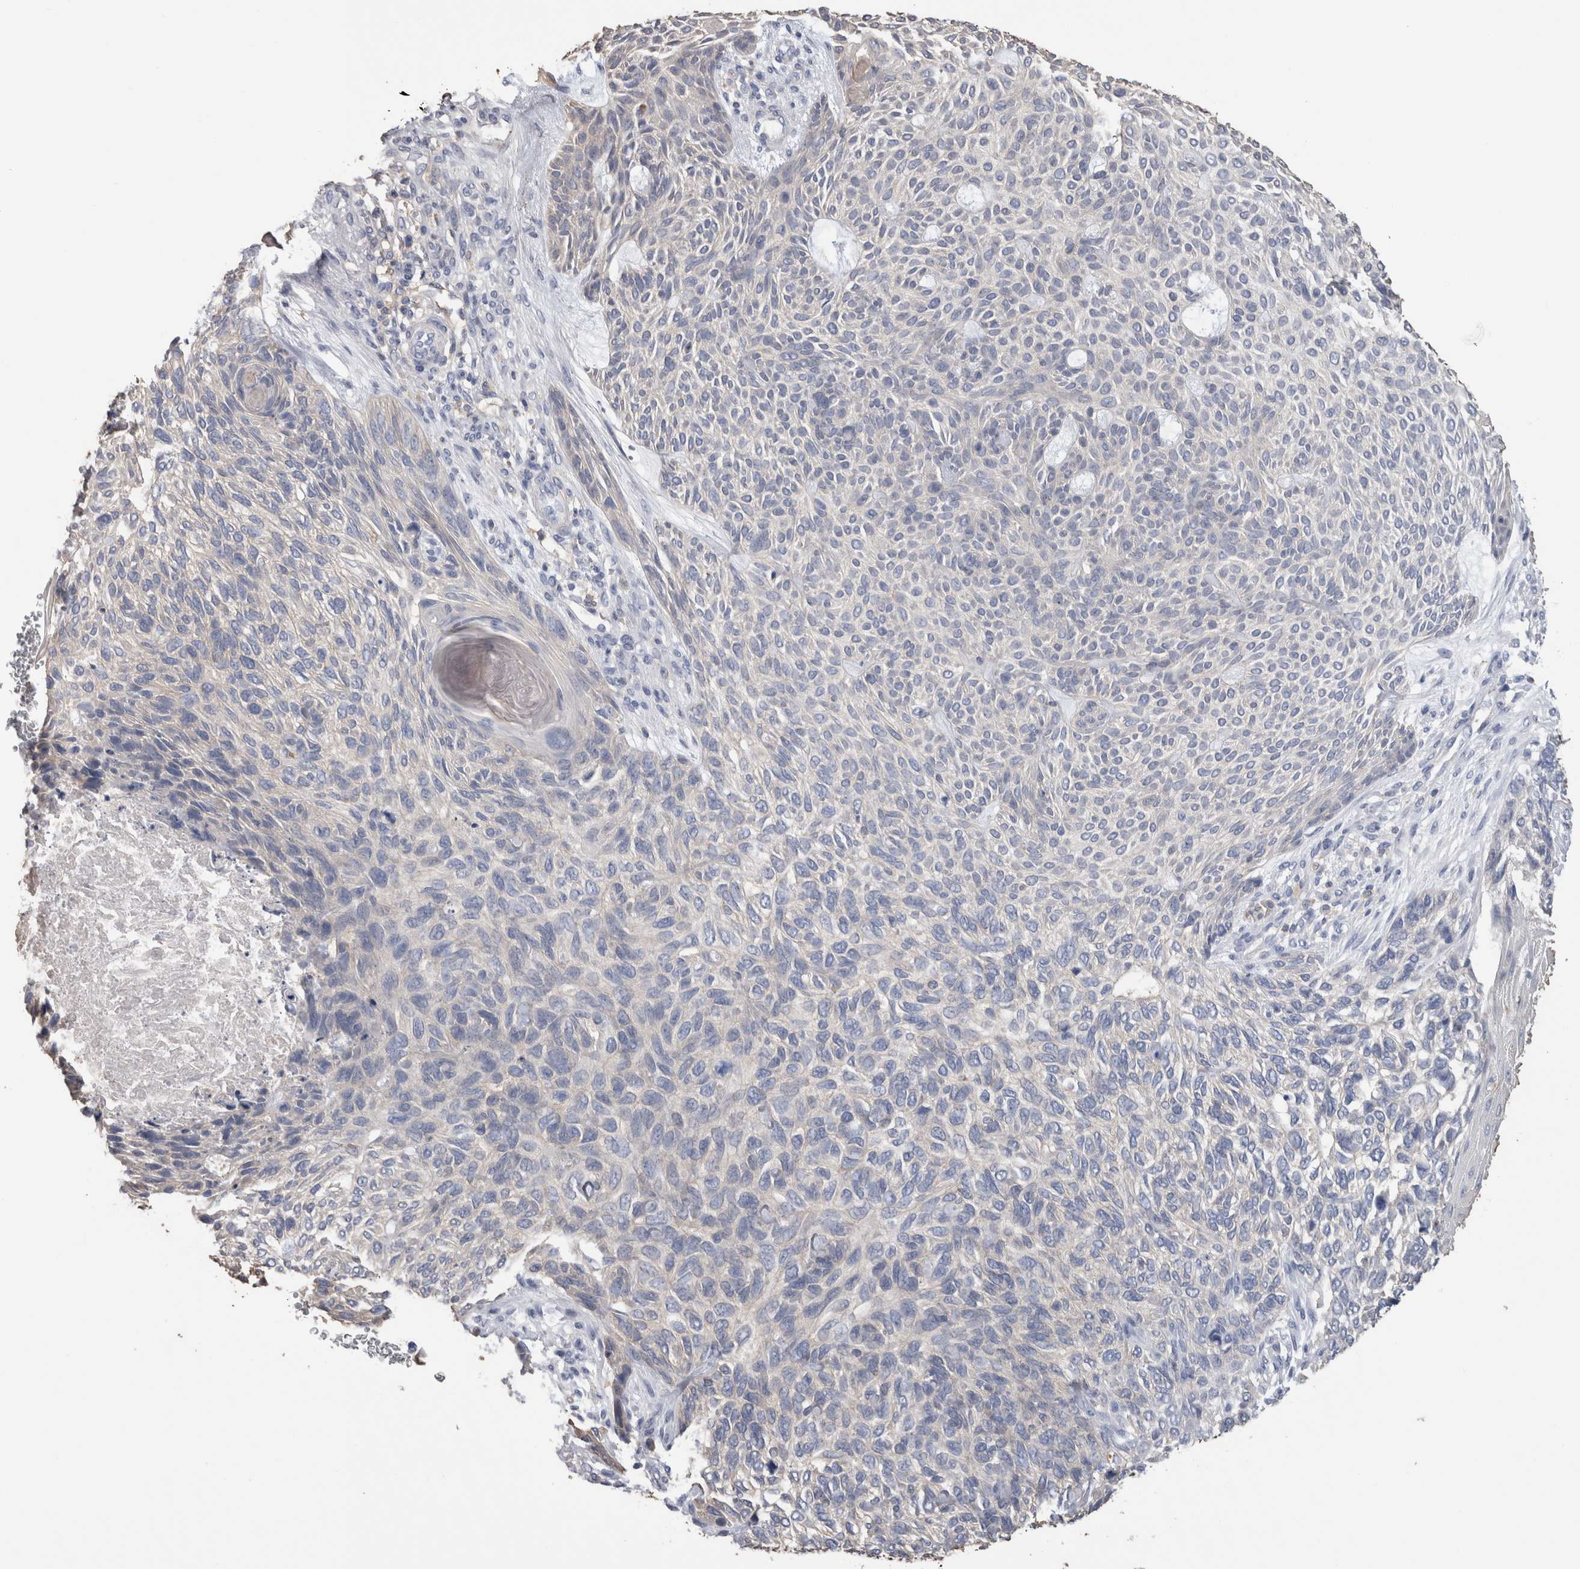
{"staining": {"intensity": "negative", "quantity": "none", "location": "none"}, "tissue": "skin cancer", "cell_type": "Tumor cells", "image_type": "cancer", "snomed": [{"axis": "morphology", "description": "Basal cell carcinoma"}, {"axis": "topography", "description": "Skin"}], "caption": "Micrograph shows no significant protein expression in tumor cells of skin basal cell carcinoma.", "gene": "SCRN1", "patient": {"sex": "male", "age": 55}}